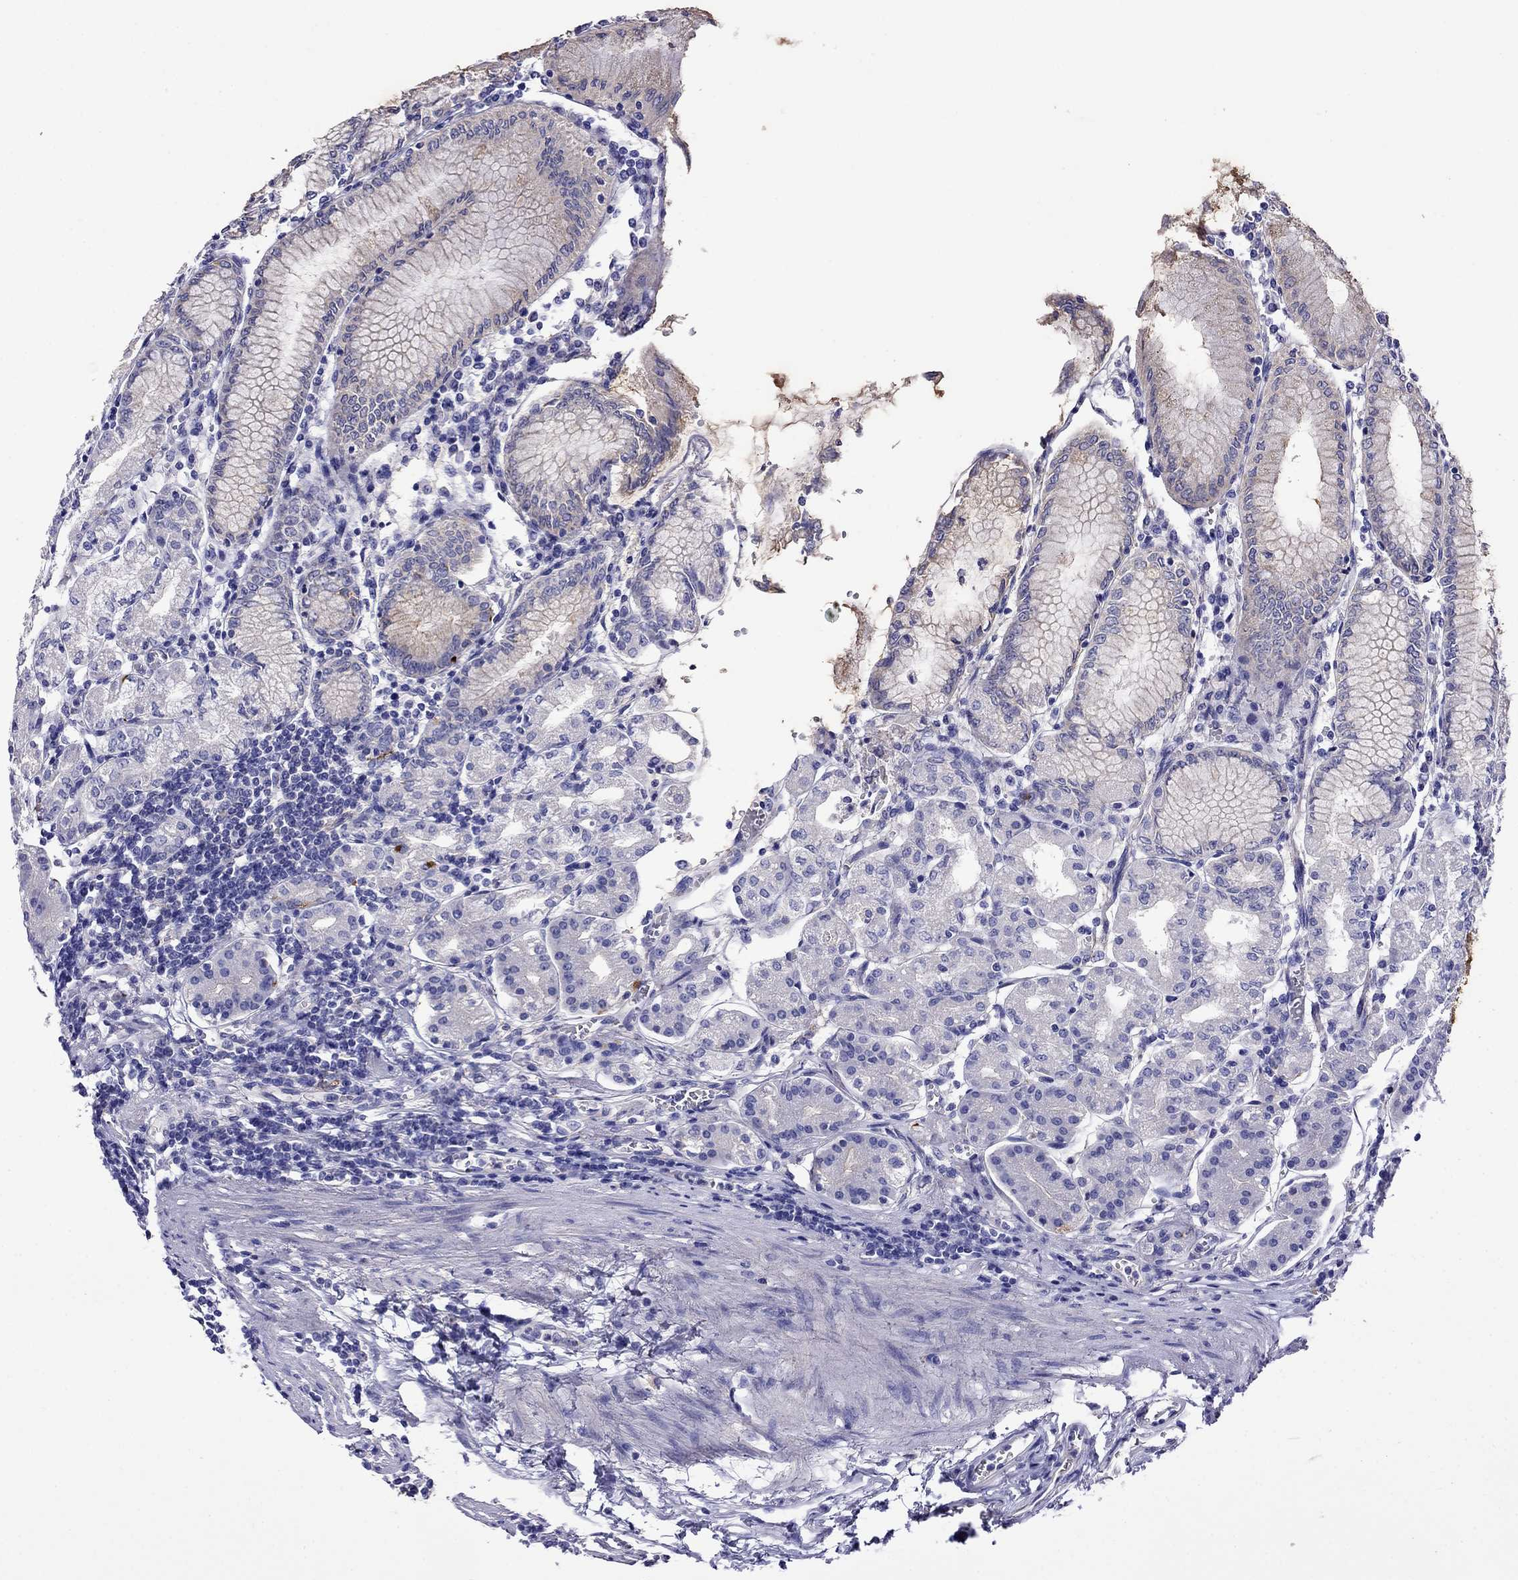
{"staining": {"intensity": "weak", "quantity": "<25%", "location": "cytoplasmic/membranous"}, "tissue": "stomach", "cell_type": "Glandular cells", "image_type": "normal", "snomed": [{"axis": "morphology", "description": "Normal tissue, NOS"}, {"axis": "topography", "description": "Skeletal muscle"}, {"axis": "topography", "description": "Stomach"}], "caption": "Immunohistochemical staining of normal human stomach exhibits no significant expression in glandular cells. (Brightfield microscopy of DAB immunohistochemistry at high magnification).", "gene": "SCG2", "patient": {"sex": "female", "age": 57}}